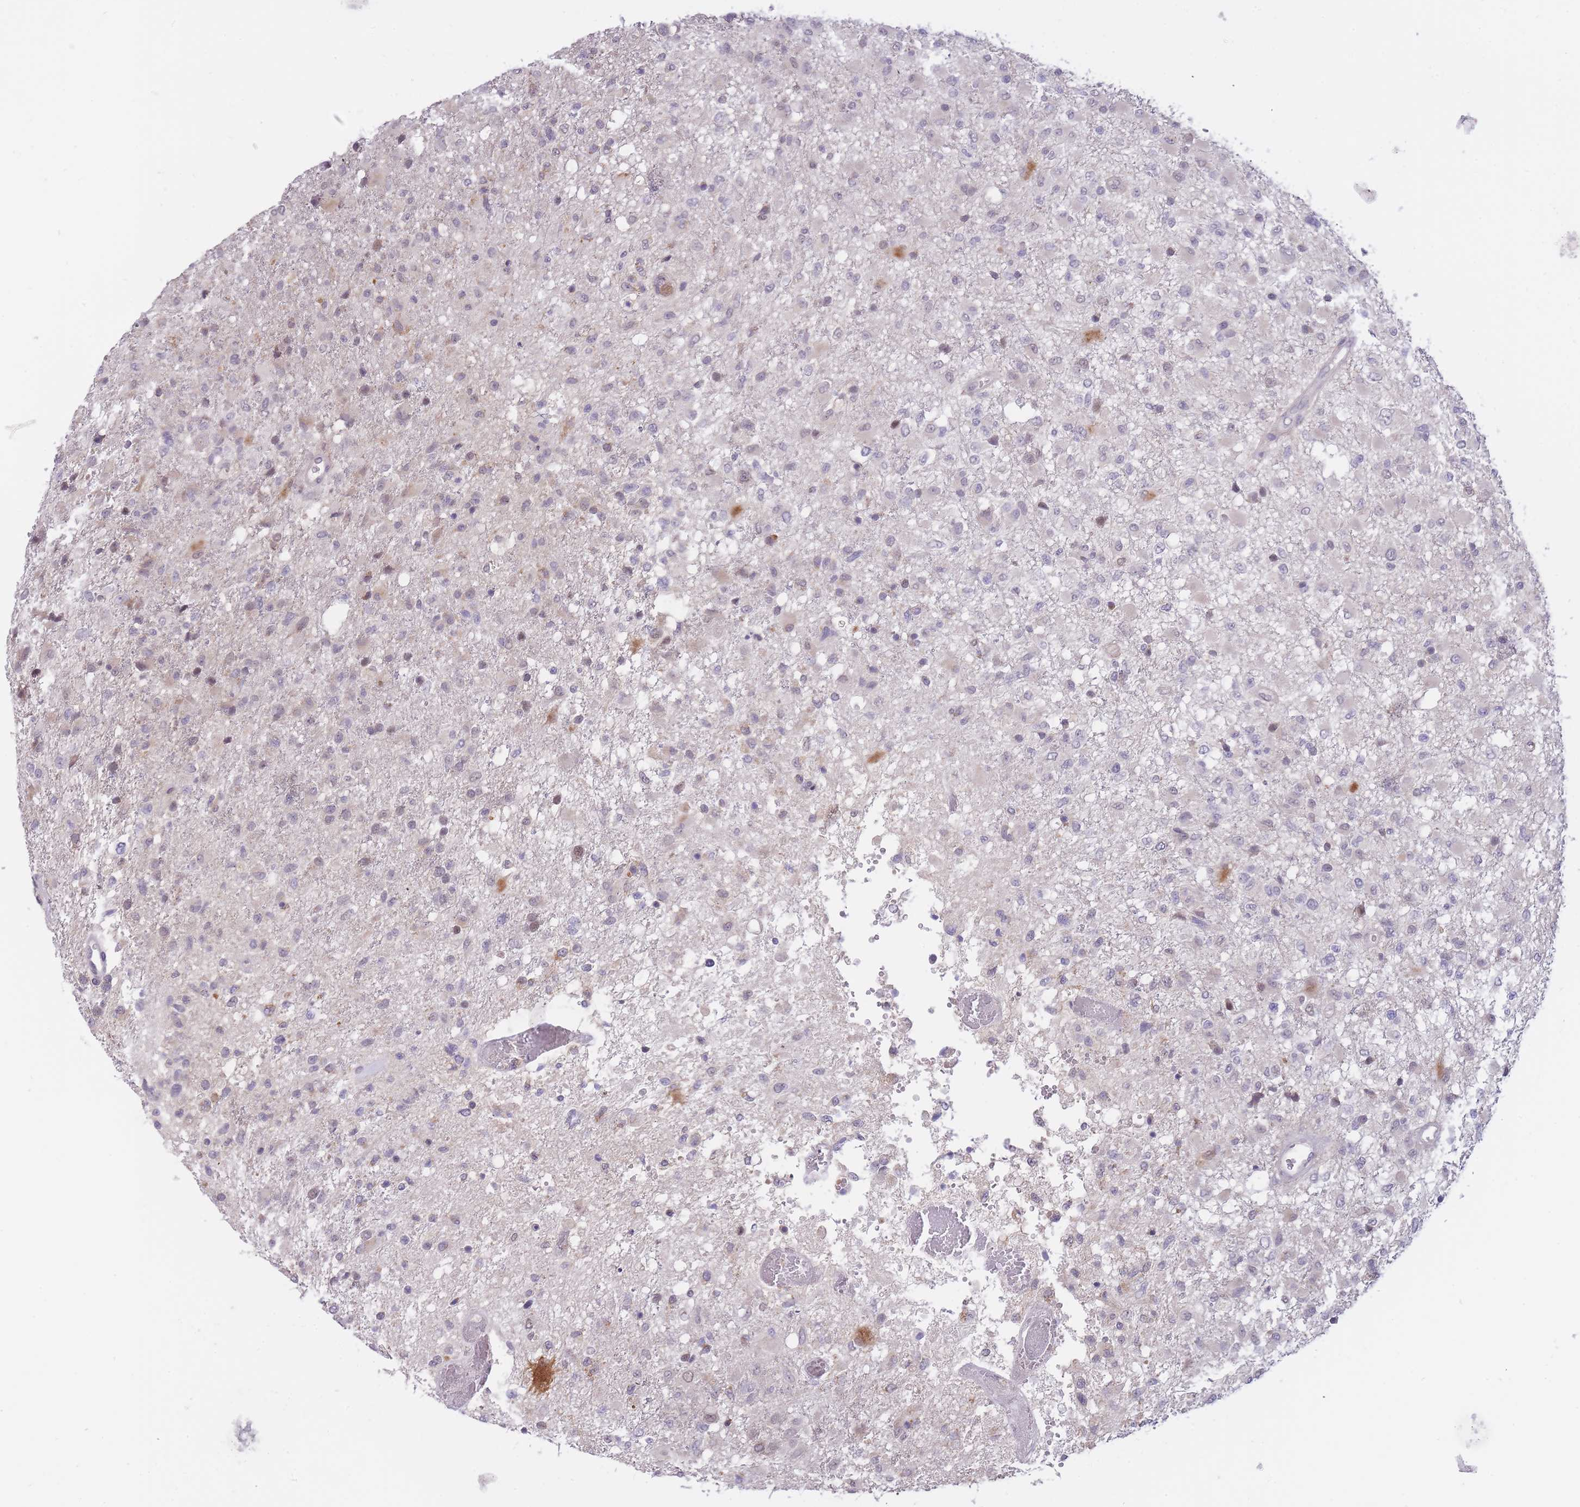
{"staining": {"intensity": "weak", "quantity": "<25%", "location": "nuclear"}, "tissue": "glioma", "cell_type": "Tumor cells", "image_type": "cancer", "snomed": [{"axis": "morphology", "description": "Glioma, malignant, High grade"}, {"axis": "topography", "description": "Brain"}], "caption": "This is a photomicrograph of immunohistochemistry (IHC) staining of high-grade glioma (malignant), which shows no positivity in tumor cells.", "gene": "GOLGA6L25", "patient": {"sex": "female", "age": 74}}